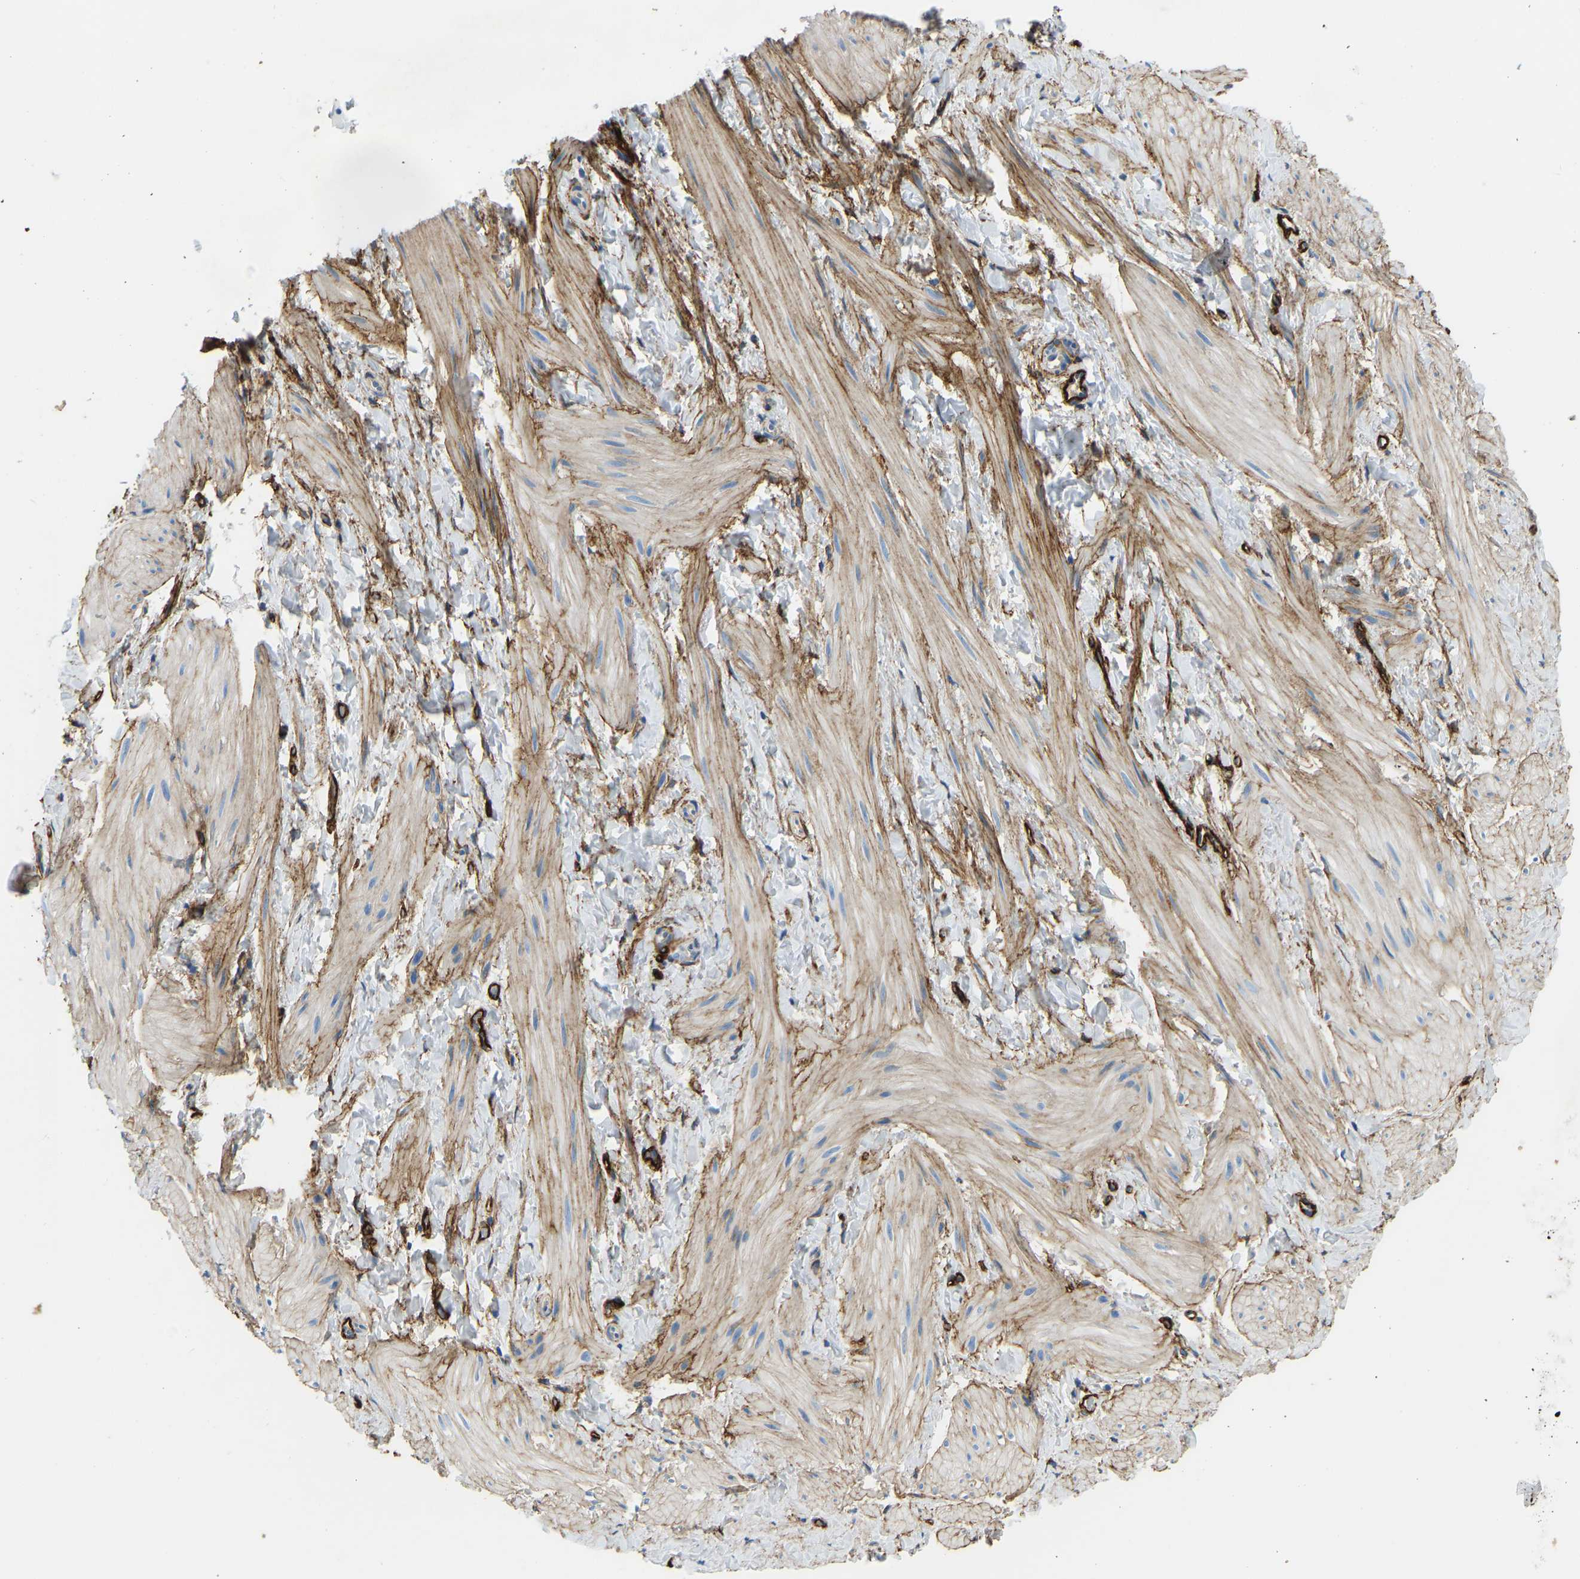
{"staining": {"intensity": "moderate", "quantity": ">75%", "location": "cytoplasmic/membranous"}, "tissue": "smooth muscle", "cell_type": "Smooth muscle cells", "image_type": "normal", "snomed": [{"axis": "morphology", "description": "Normal tissue, NOS"}, {"axis": "topography", "description": "Smooth muscle"}], "caption": "Normal smooth muscle reveals moderate cytoplasmic/membranous expression in approximately >75% of smooth muscle cells (DAB (3,3'-diaminobenzidine) IHC, brown staining for protein, blue staining for nuclei)..", "gene": "COL15A1", "patient": {"sex": "male", "age": 16}}